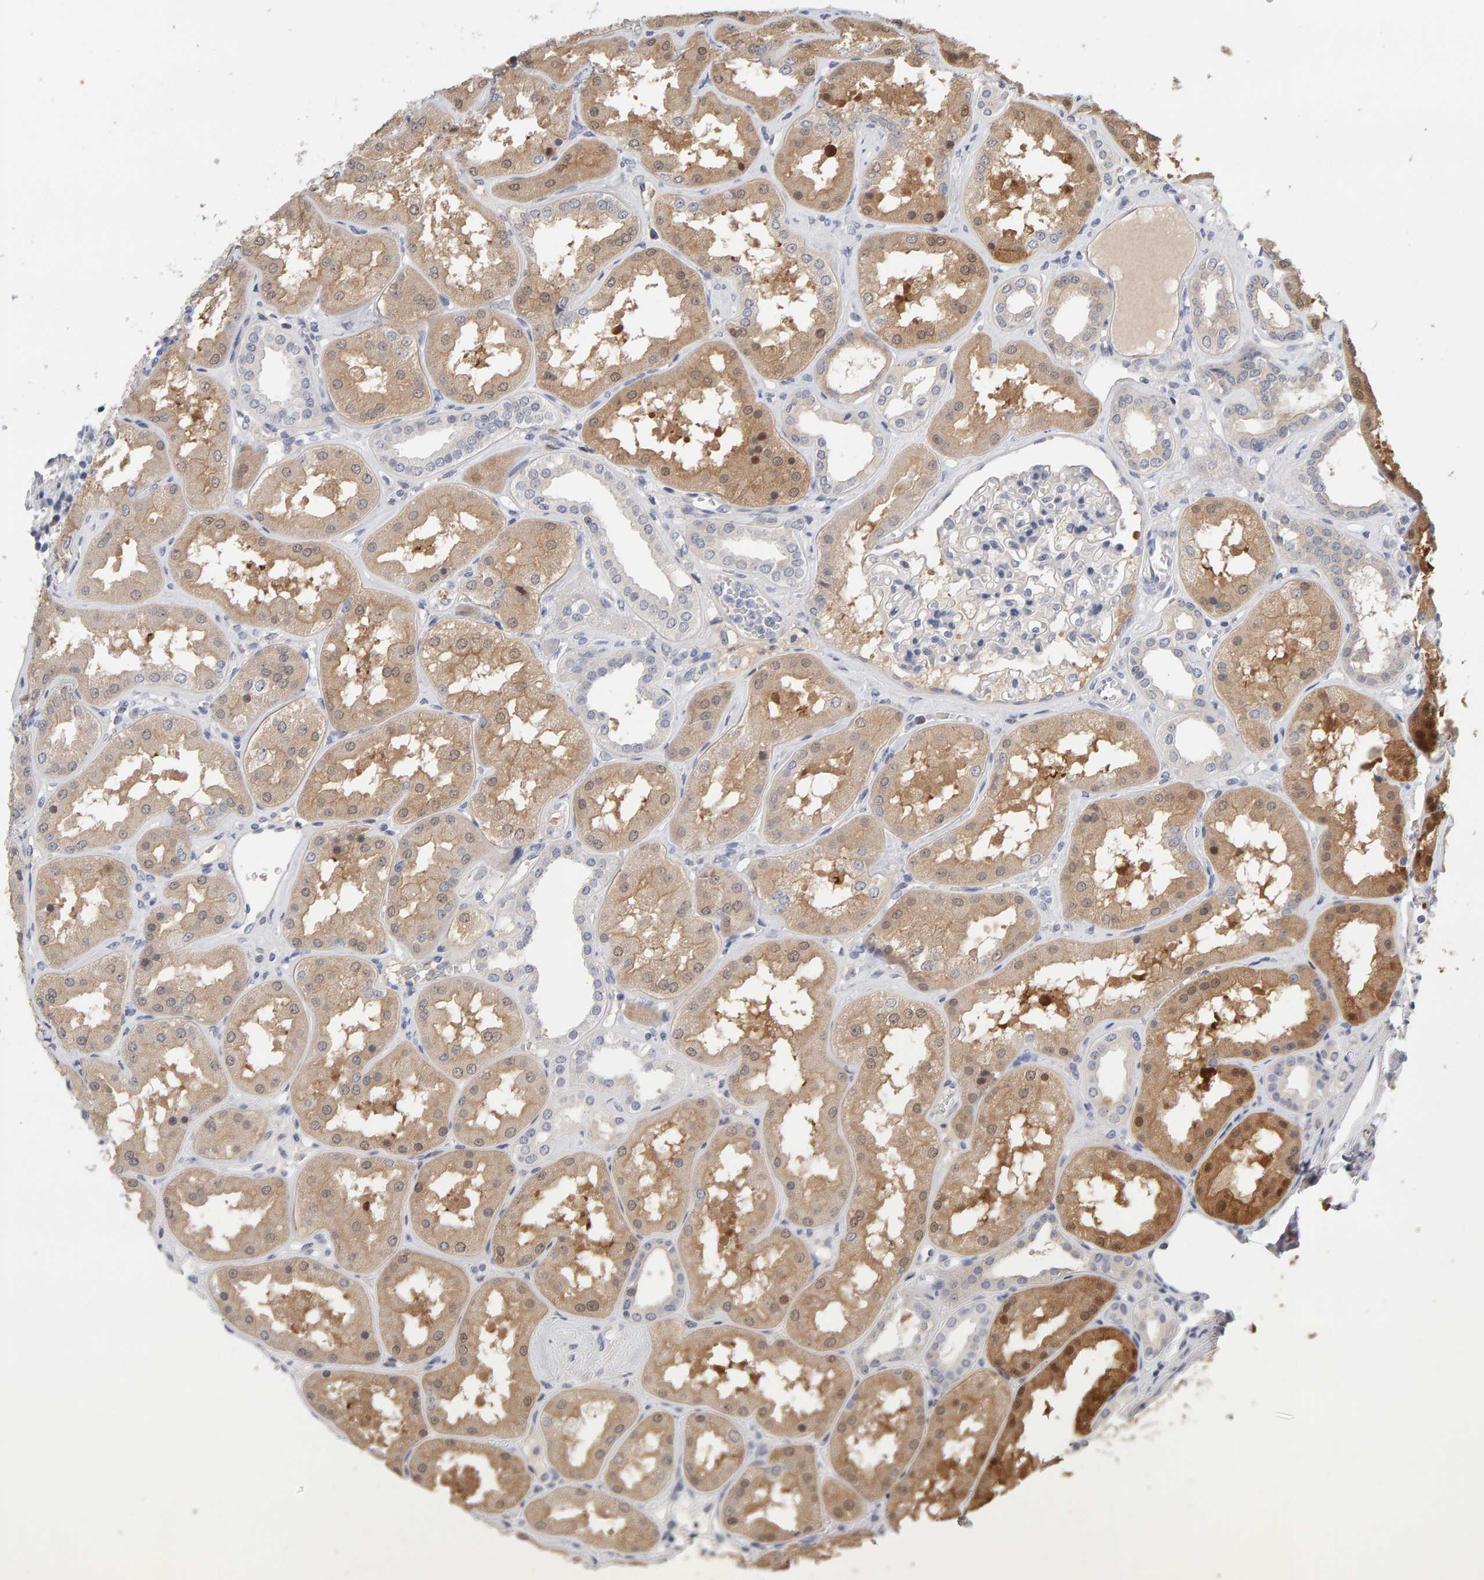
{"staining": {"intensity": "negative", "quantity": "none", "location": "none"}, "tissue": "kidney", "cell_type": "Cells in glomeruli", "image_type": "normal", "snomed": [{"axis": "morphology", "description": "Normal tissue, NOS"}, {"axis": "topography", "description": "Kidney"}], "caption": "Immunohistochemistry (IHC) histopathology image of unremarkable kidney stained for a protein (brown), which demonstrates no staining in cells in glomeruli.", "gene": "GFUS", "patient": {"sex": "female", "age": 56}}